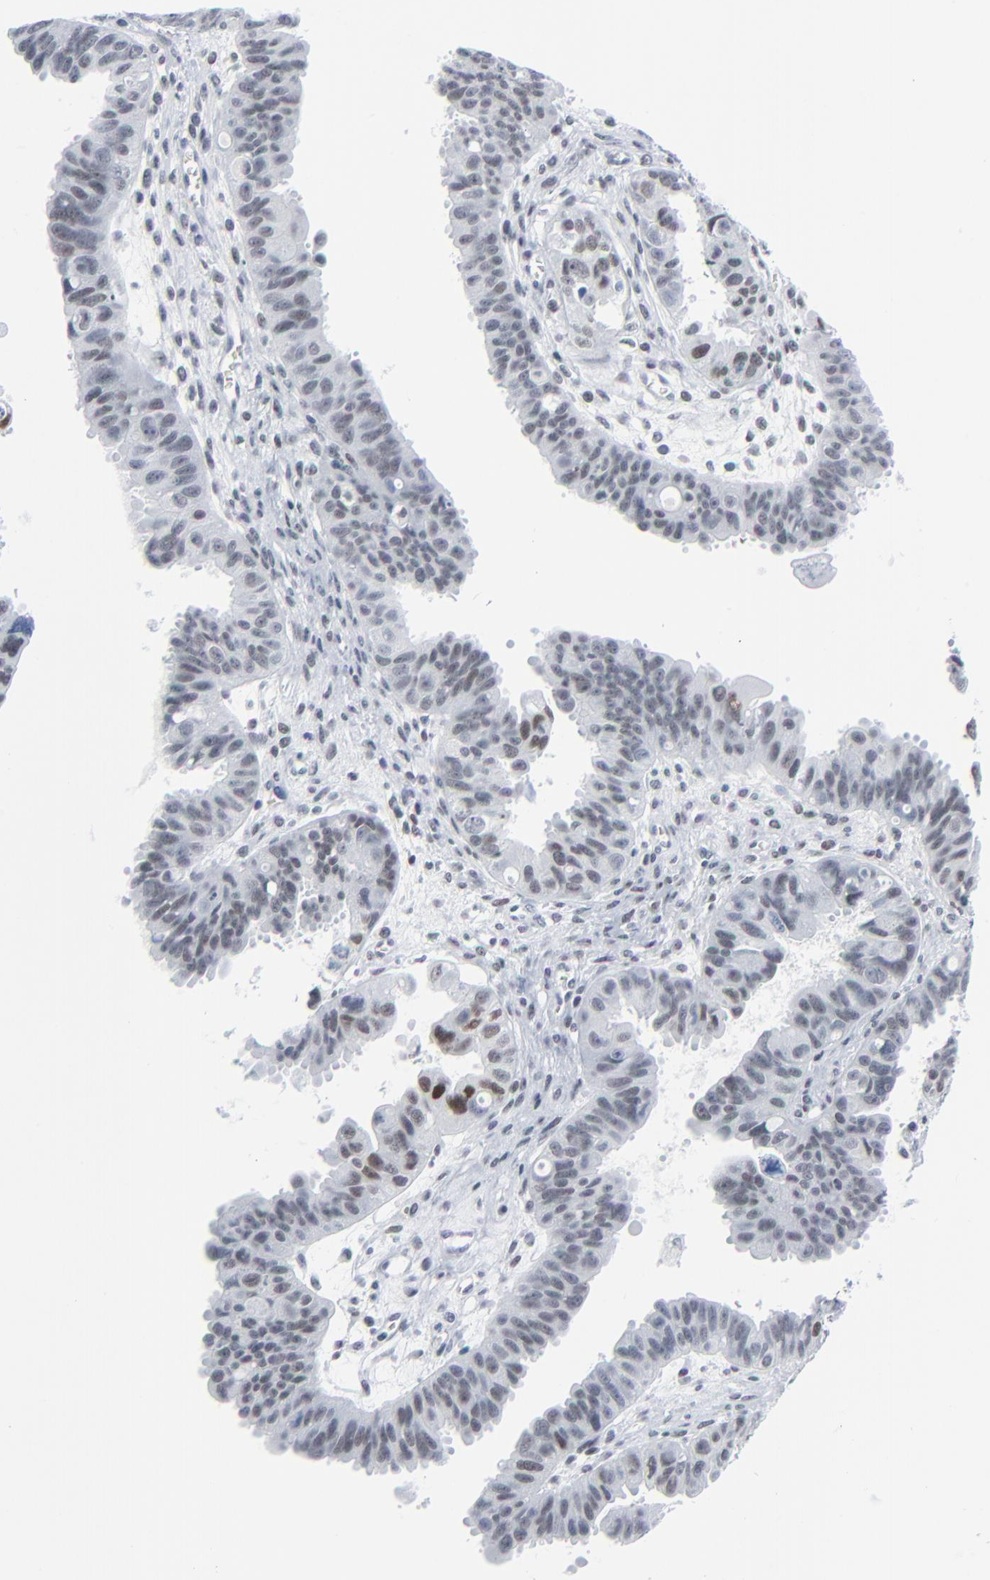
{"staining": {"intensity": "weak", "quantity": ">75%", "location": "nuclear"}, "tissue": "ovarian cancer", "cell_type": "Tumor cells", "image_type": "cancer", "snomed": [{"axis": "morphology", "description": "Carcinoma, endometroid"}, {"axis": "topography", "description": "Ovary"}], "caption": "DAB immunohistochemical staining of ovarian cancer (endometroid carcinoma) shows weak nuclear protein positivity in about >75% of tumor cells.", "gene": "SIRT1", "patient": {"sex": "female", "age": 85}}